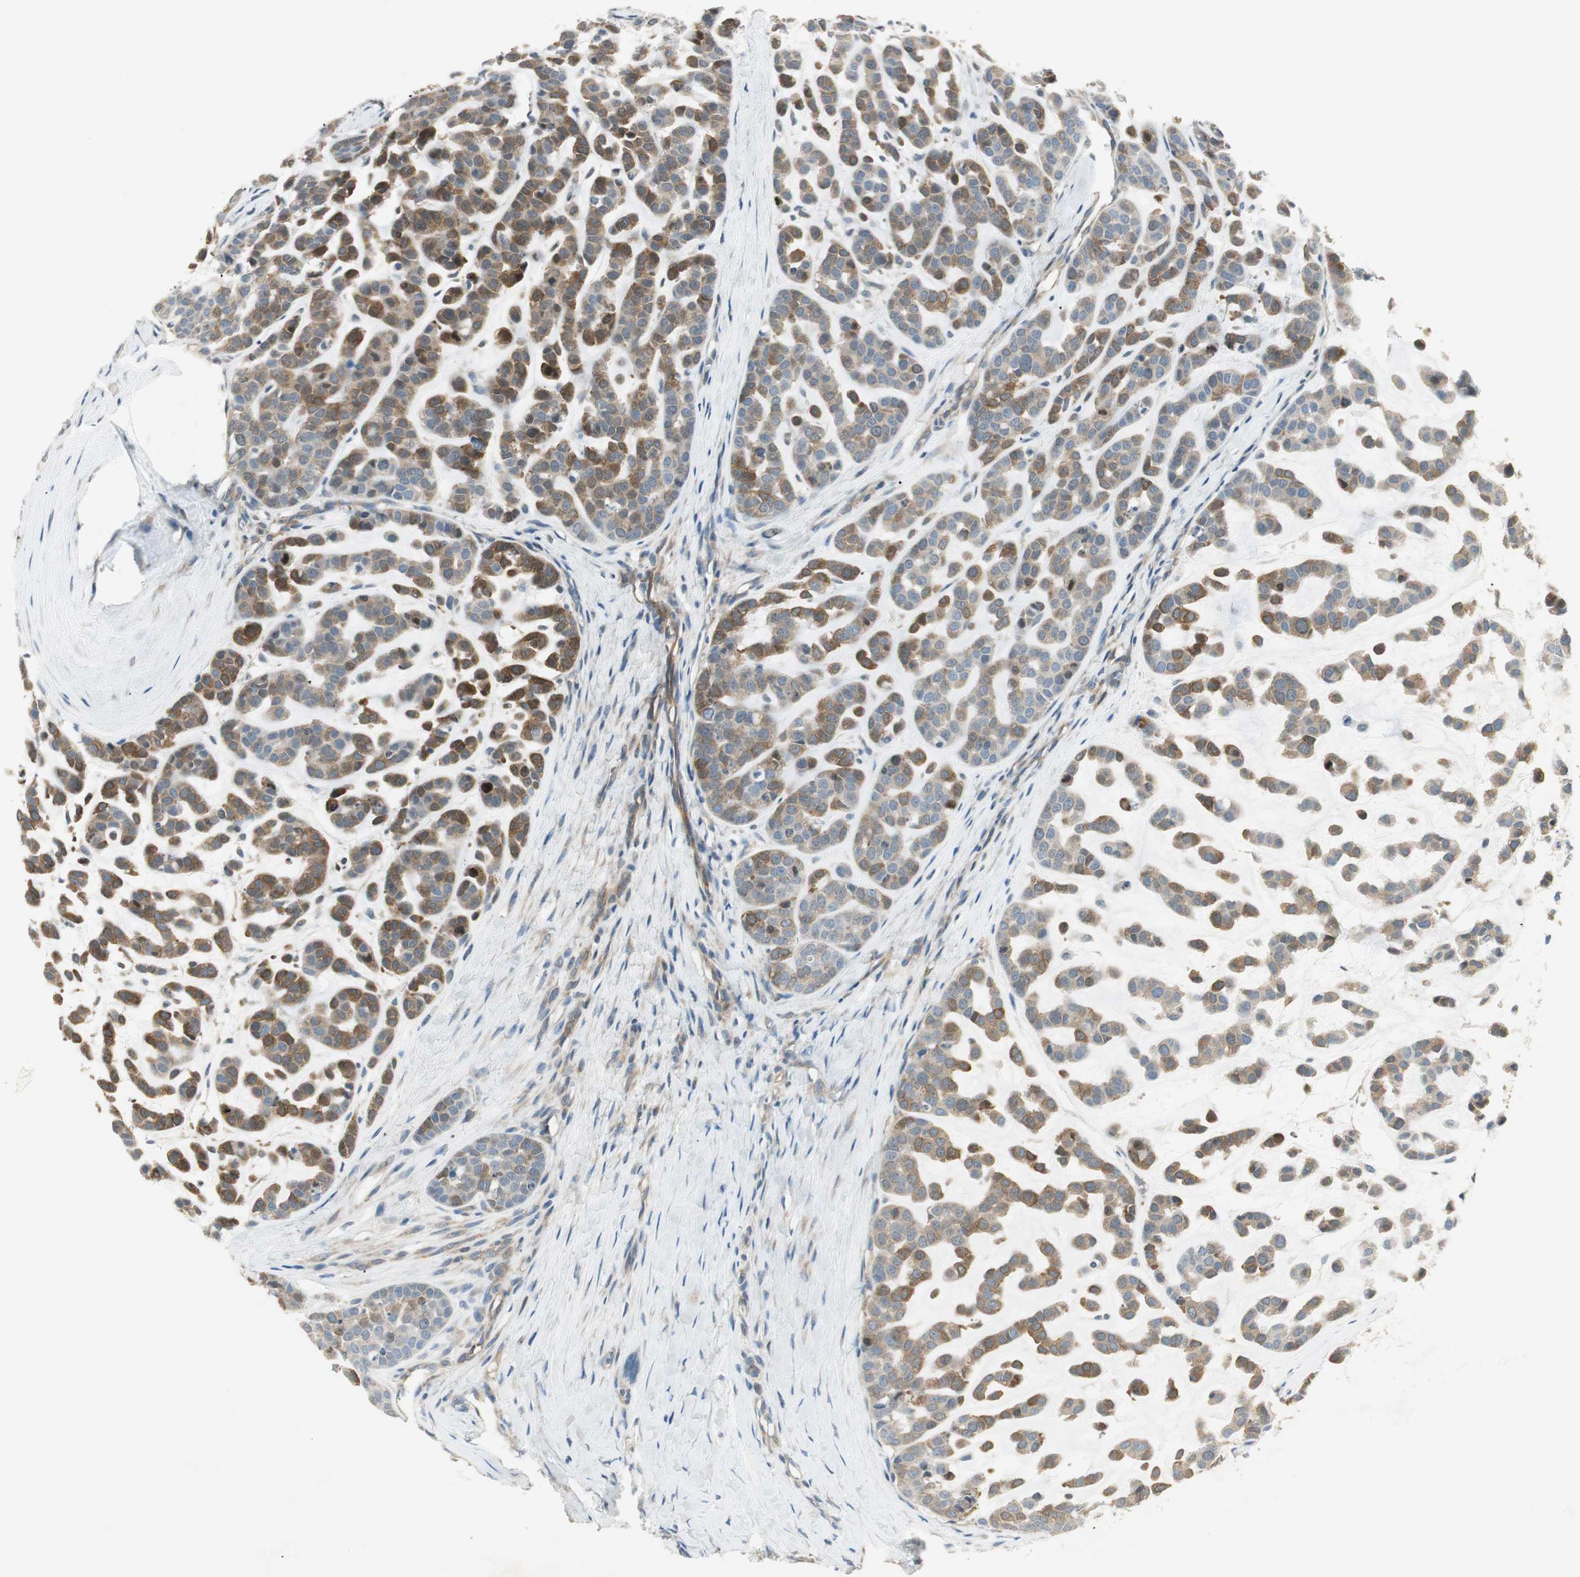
{"staining": {"intensity": "moderate", "quantity": "25%-75%", "location": "cytoplasmic/membranous"}, "tissue": "head and neck cancer", "cell_type": "Tumor cells", "image_type": "cancer", "snomed": [{"axis": "morphology", "description": "Adenocarcinoma, NOS"}, {"axis": "morphology", "description": "Adenoma, NOS"}, {"axis": "topography", "description": "Head-Neck"}], "caption": "DAB (3,3'-diaminobenzidine) immunohistochemical staining of human adenocarcinoma (head and neck) exhibits moderate cytoplasmic/membranous protein staining in about 25%-75% of tumor cells.", "gene": "STON1-GTF2A1L", "patient": {"sex": "female", "age": 55}}